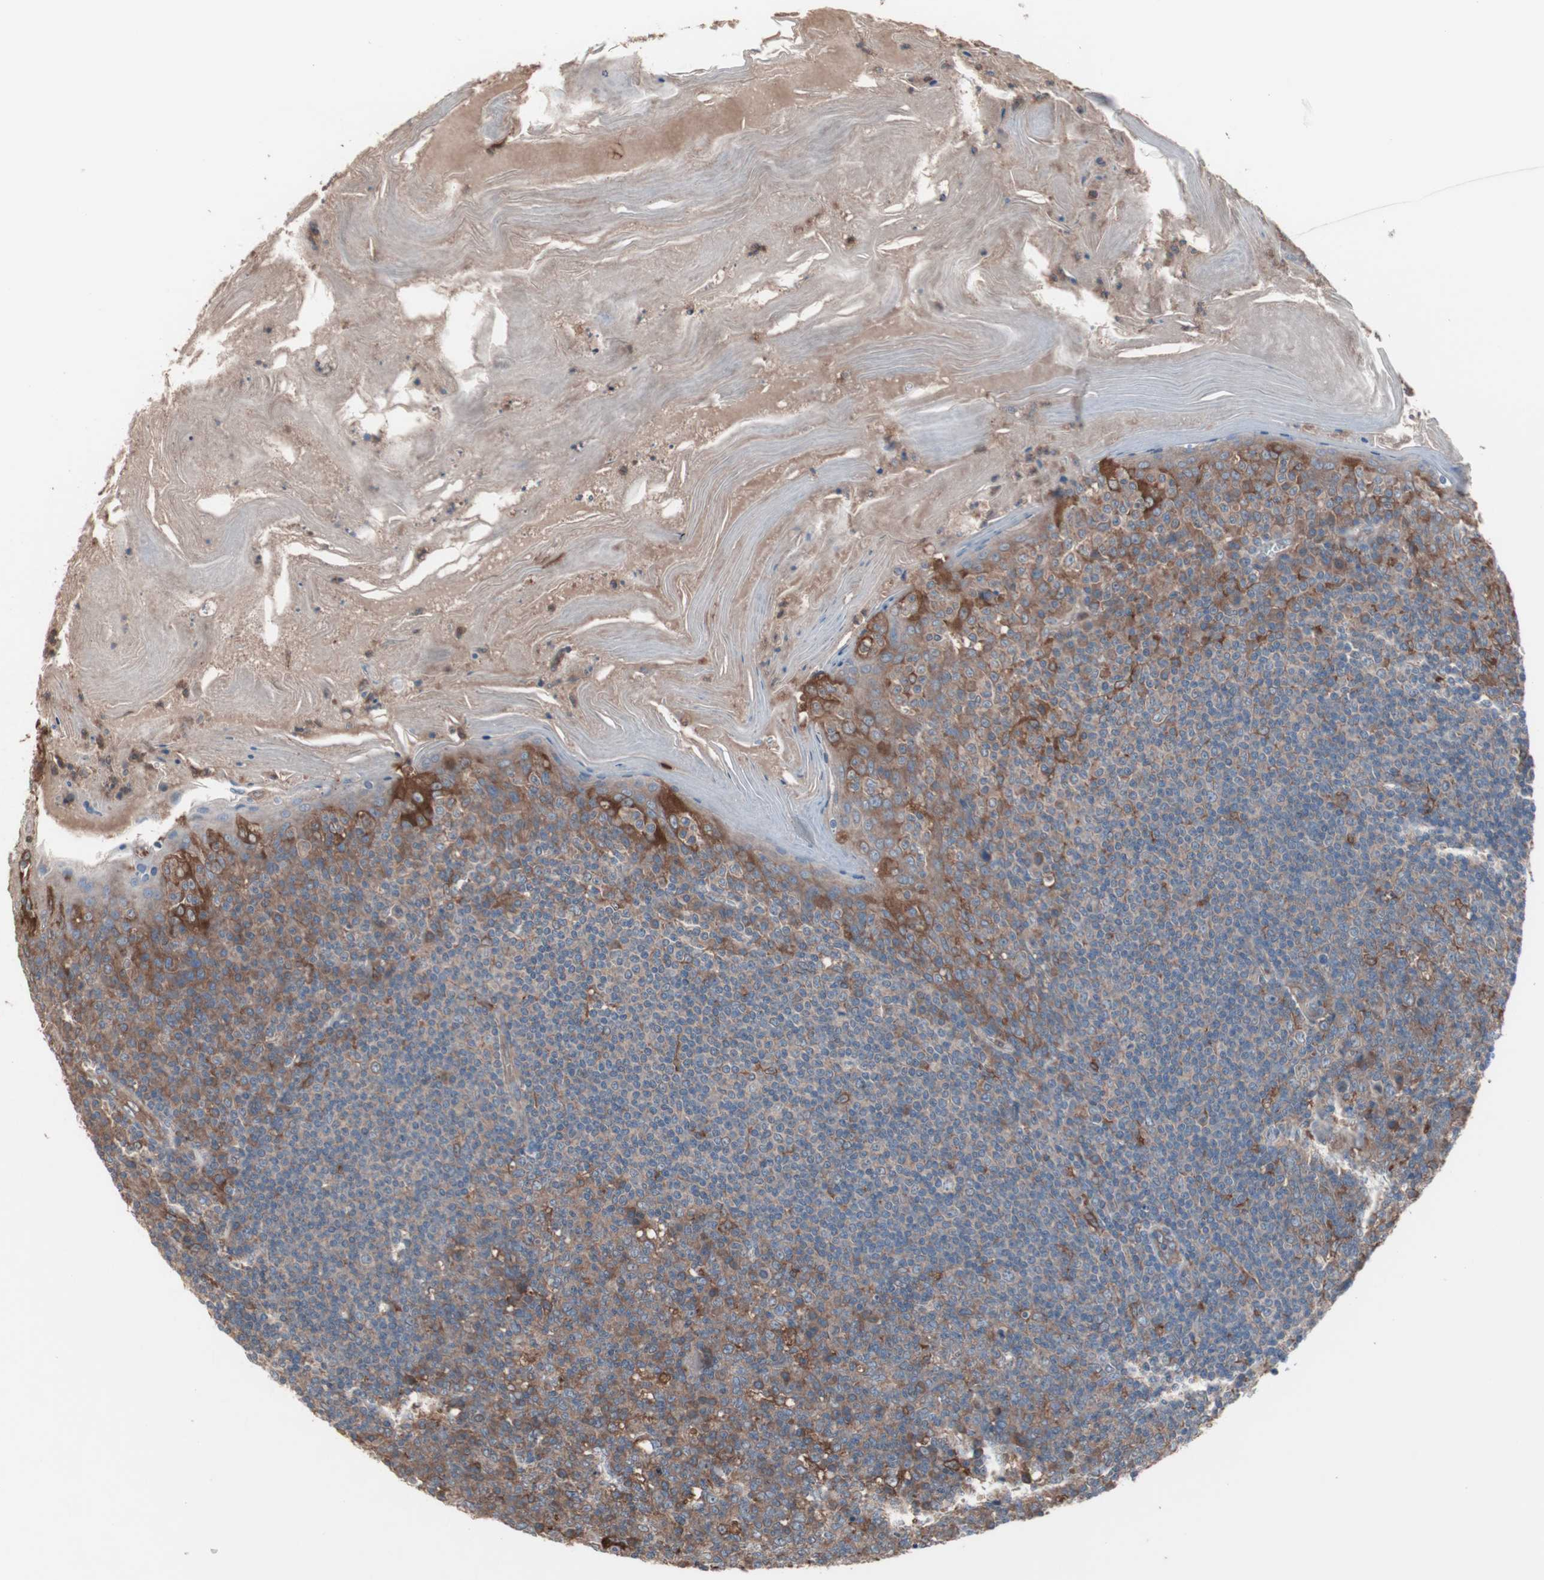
{"staining": {"intensity": "moderate", "quantity": "<25%", "location": "cytoplasmic/membranous"}, "tissue": "tonsil", "cell_type": "Germinal center cells", "image_type": "normal", "snomed": [{"axis": "morphology", "description": "Normal tissue, NOS"}, {"axis": "topography", "description": "Tonsil"}], "caption": "Unremarkable tonsil reveals moderate cytoplasmic/membranous positivity in approximately <25% of germinal center cells.", "gene": "ATG7", "patient": {"sex": "male", "age": 31}}